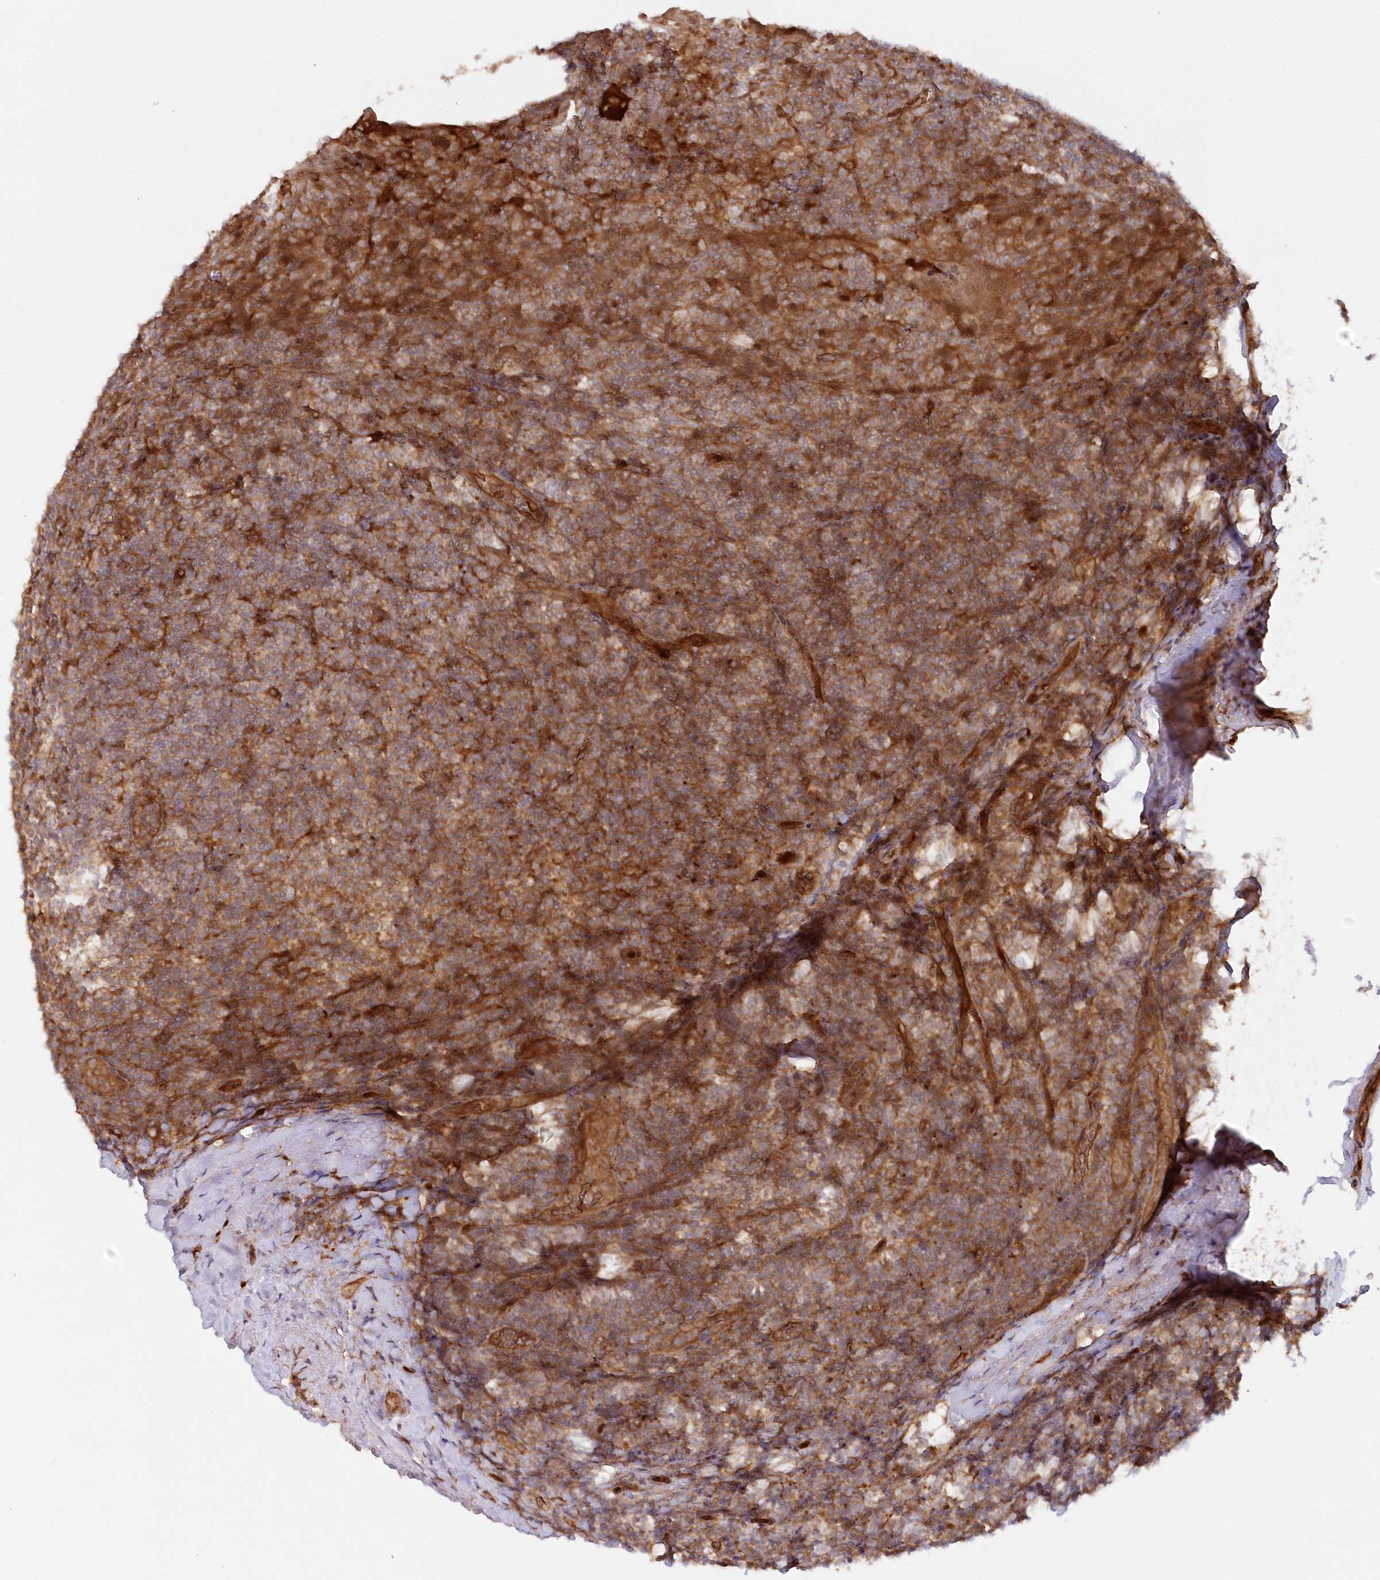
{"staining": {"intensity": "strong", "quantity": "25%-75%", "location": "cytoplasmic/membranous"}, "tissue": "tonsil", "cell_type": "Germinal center cells", "image_type": "normal", "snomed": [{"axis": "morphology", "description": "Normal tissue, NOS"}, {"axis": "topography", "description": "Tonsil"}], "caption": "Immunohistochemical staining of unremarkable tonsil displays high levels of strong cytoplasmic/membranous positivity in approximately 25%-75% of germinal center cells.", "gene": "GBE1", "patient": {"sex": "male", "age": 37}}